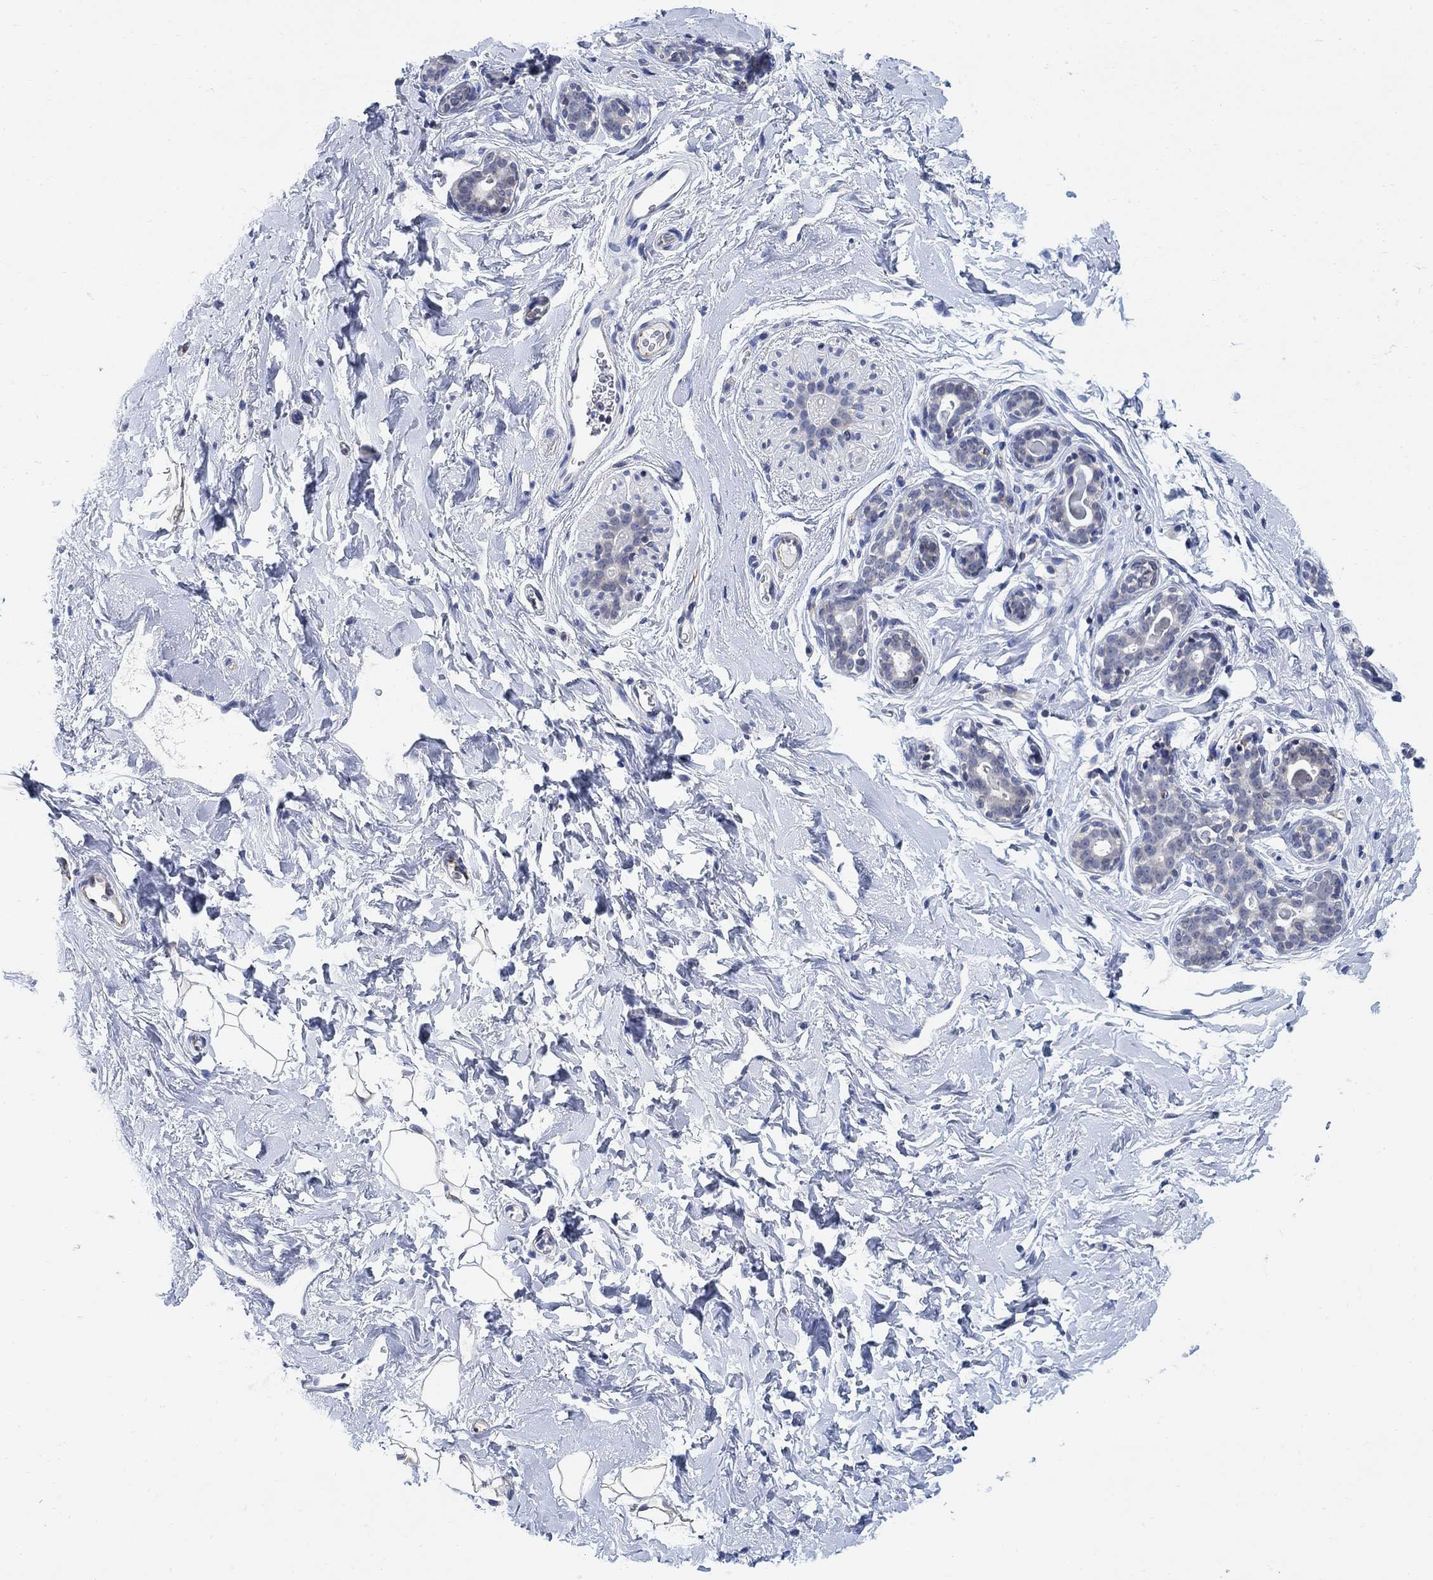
{"staining": {"intensity": "negative", "quantity": "none", "location": "none"}, "tissue": "breast", "cell_type": "Adipocytes", "image_type": "normal", "snomed": [{"axis": "morphology", "description": "Normal tissue, NOS"}, {"axis": "topography", "description": "Breast"}], "caption": "Immunohistochemistry (IHC) image of benign human breast stained for a protein (brown), which displays no expression in adipocytes. (Immunohistochemistry (IHC), brightfield microscopy, high magnification).", "gene": "PHF21B", "patient": {"sex": "female", "age": 43}}